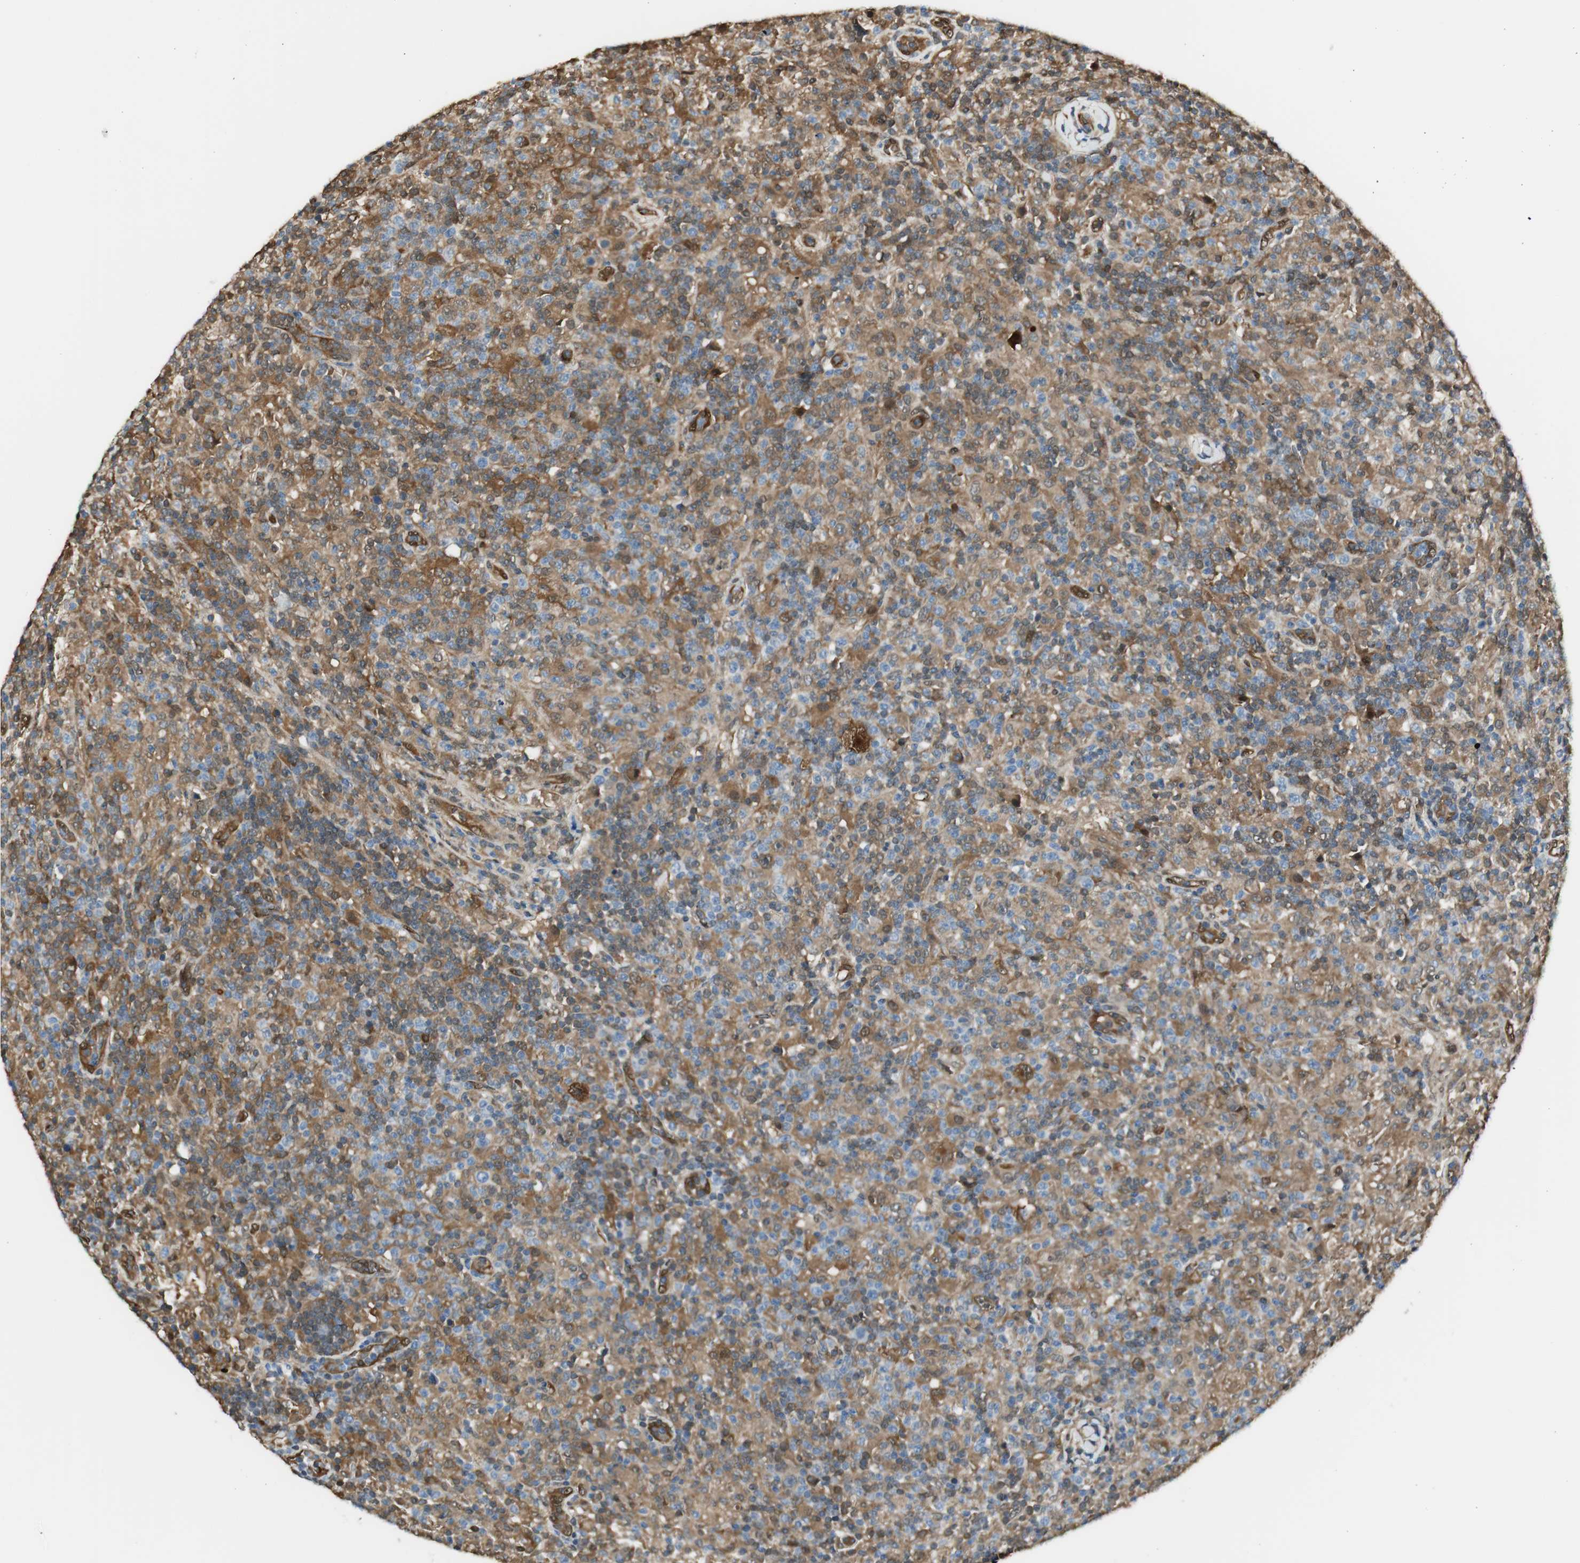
{"staining": {"intensity": "strong", "quantity": ">75%", "location": "cytoplasmic/membranous"}, "tissue": "lymphoma", "cell_type": "Tumor cells", "image_type": "cancer", "snomed": [{"axis": "morphology", "description": "Hodgkin's disease, NOS"}, {"axis": "topography", "description": "Lymph node"}], "caption": "Protein expression analysis of human Hodgkin's disease reveals strong cytoplasmic/membranous staining in about >75% of tumor cells.", "gene": "SERPINB6", "patient": {"sex": "male", "age": 70}}